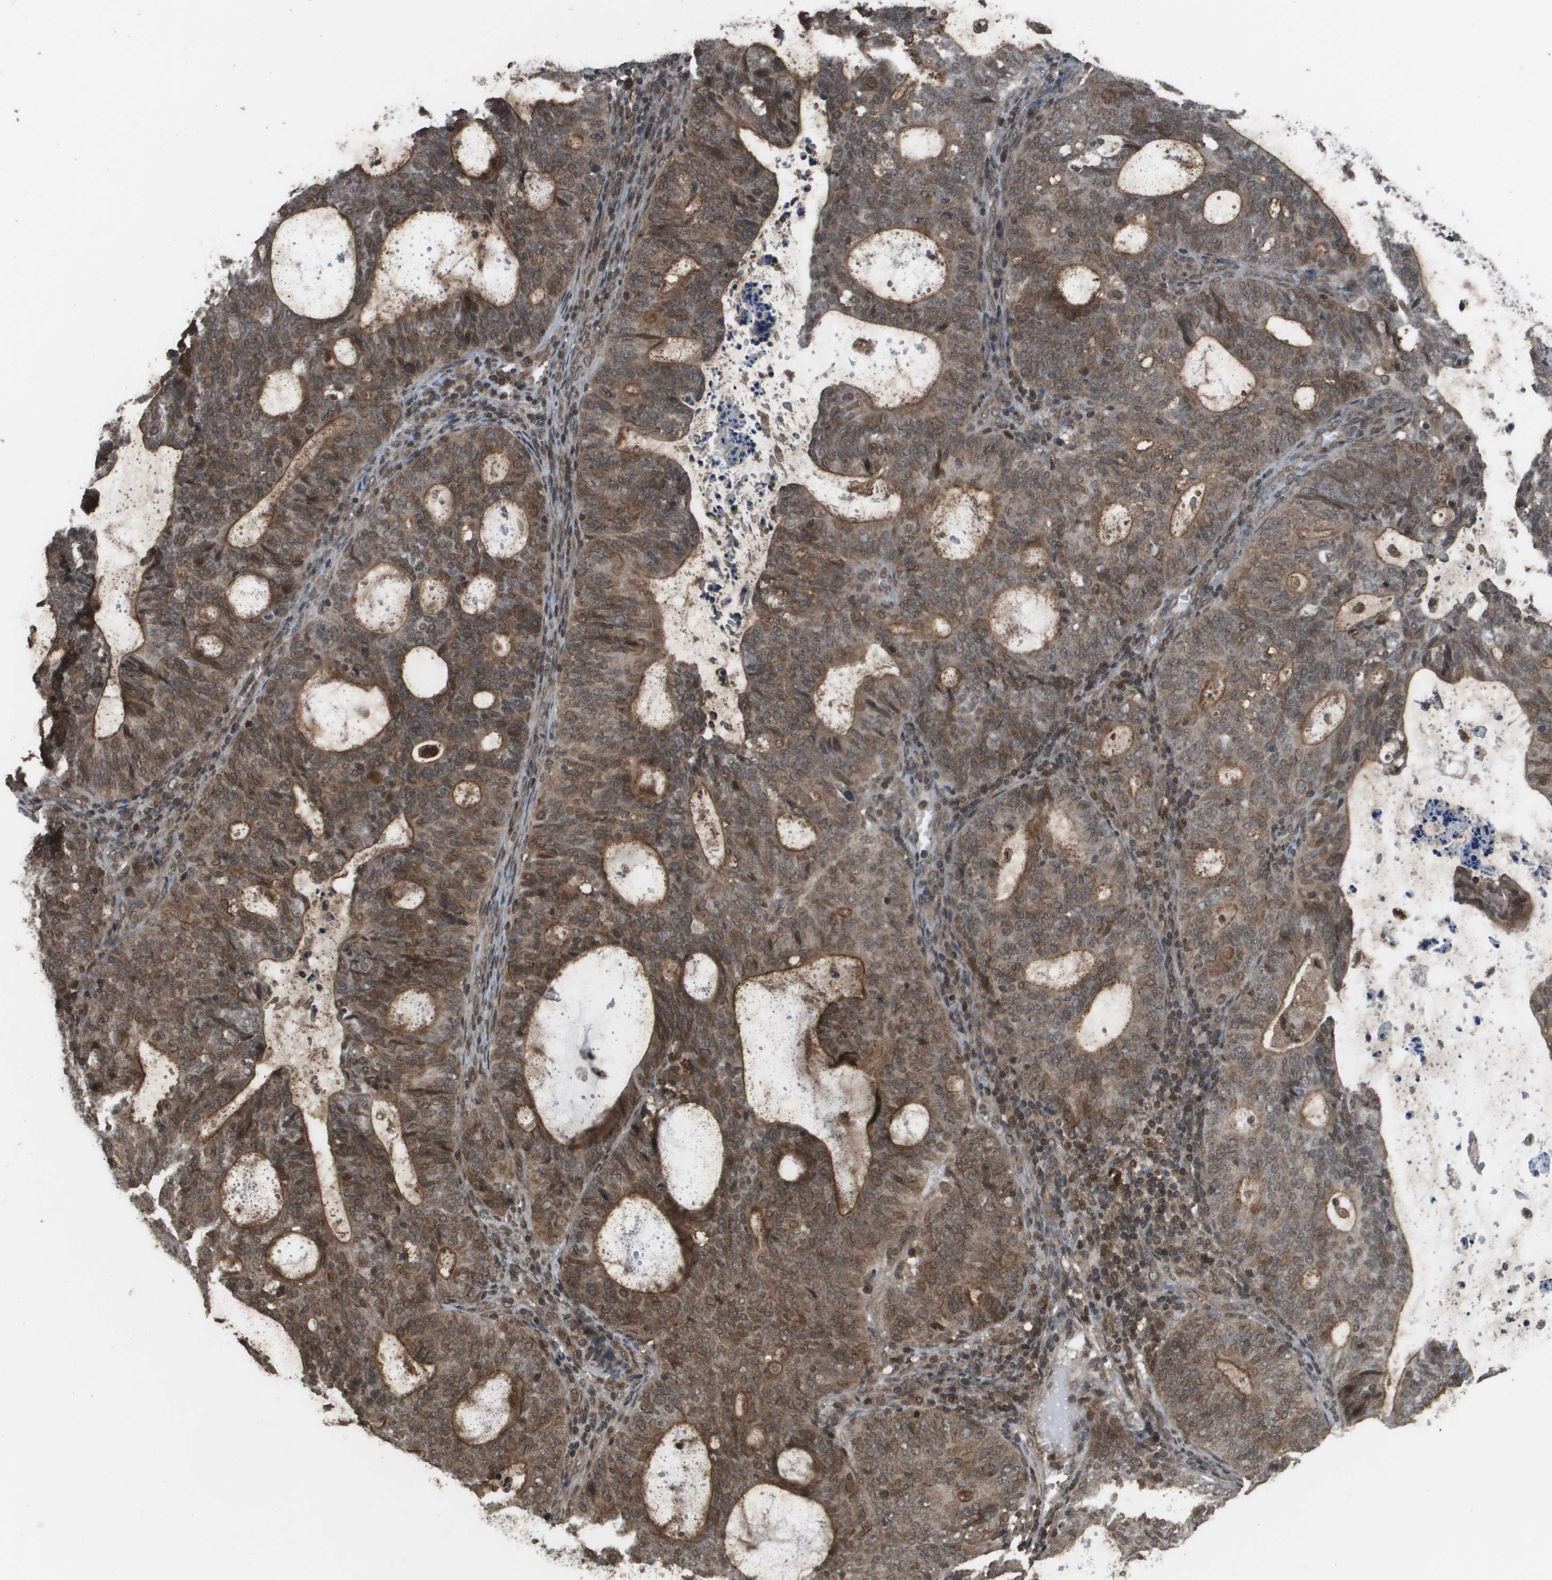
{"staining": {"intensity": "moderate", "quantity": ">75%", "location": "cytoplasmic/membranous"}, "tissue": "endometrial cancer", "cell_type": "Tumor cells", "image_type": "cancer", "snomed": [{"axis": "morphology", "description": "Adenocarcinoma, NOS"}, {"axis": "topography", "description": "Uterus"}], "caption": "This is an image of immunohistochemistry (IHC) staining of endometrial cancer, which shows moderate expression in the cytoplasmic/membranous of tumor cells.", "gene": "AXIN2", "patient": {"sex": "female", "age": 83}}